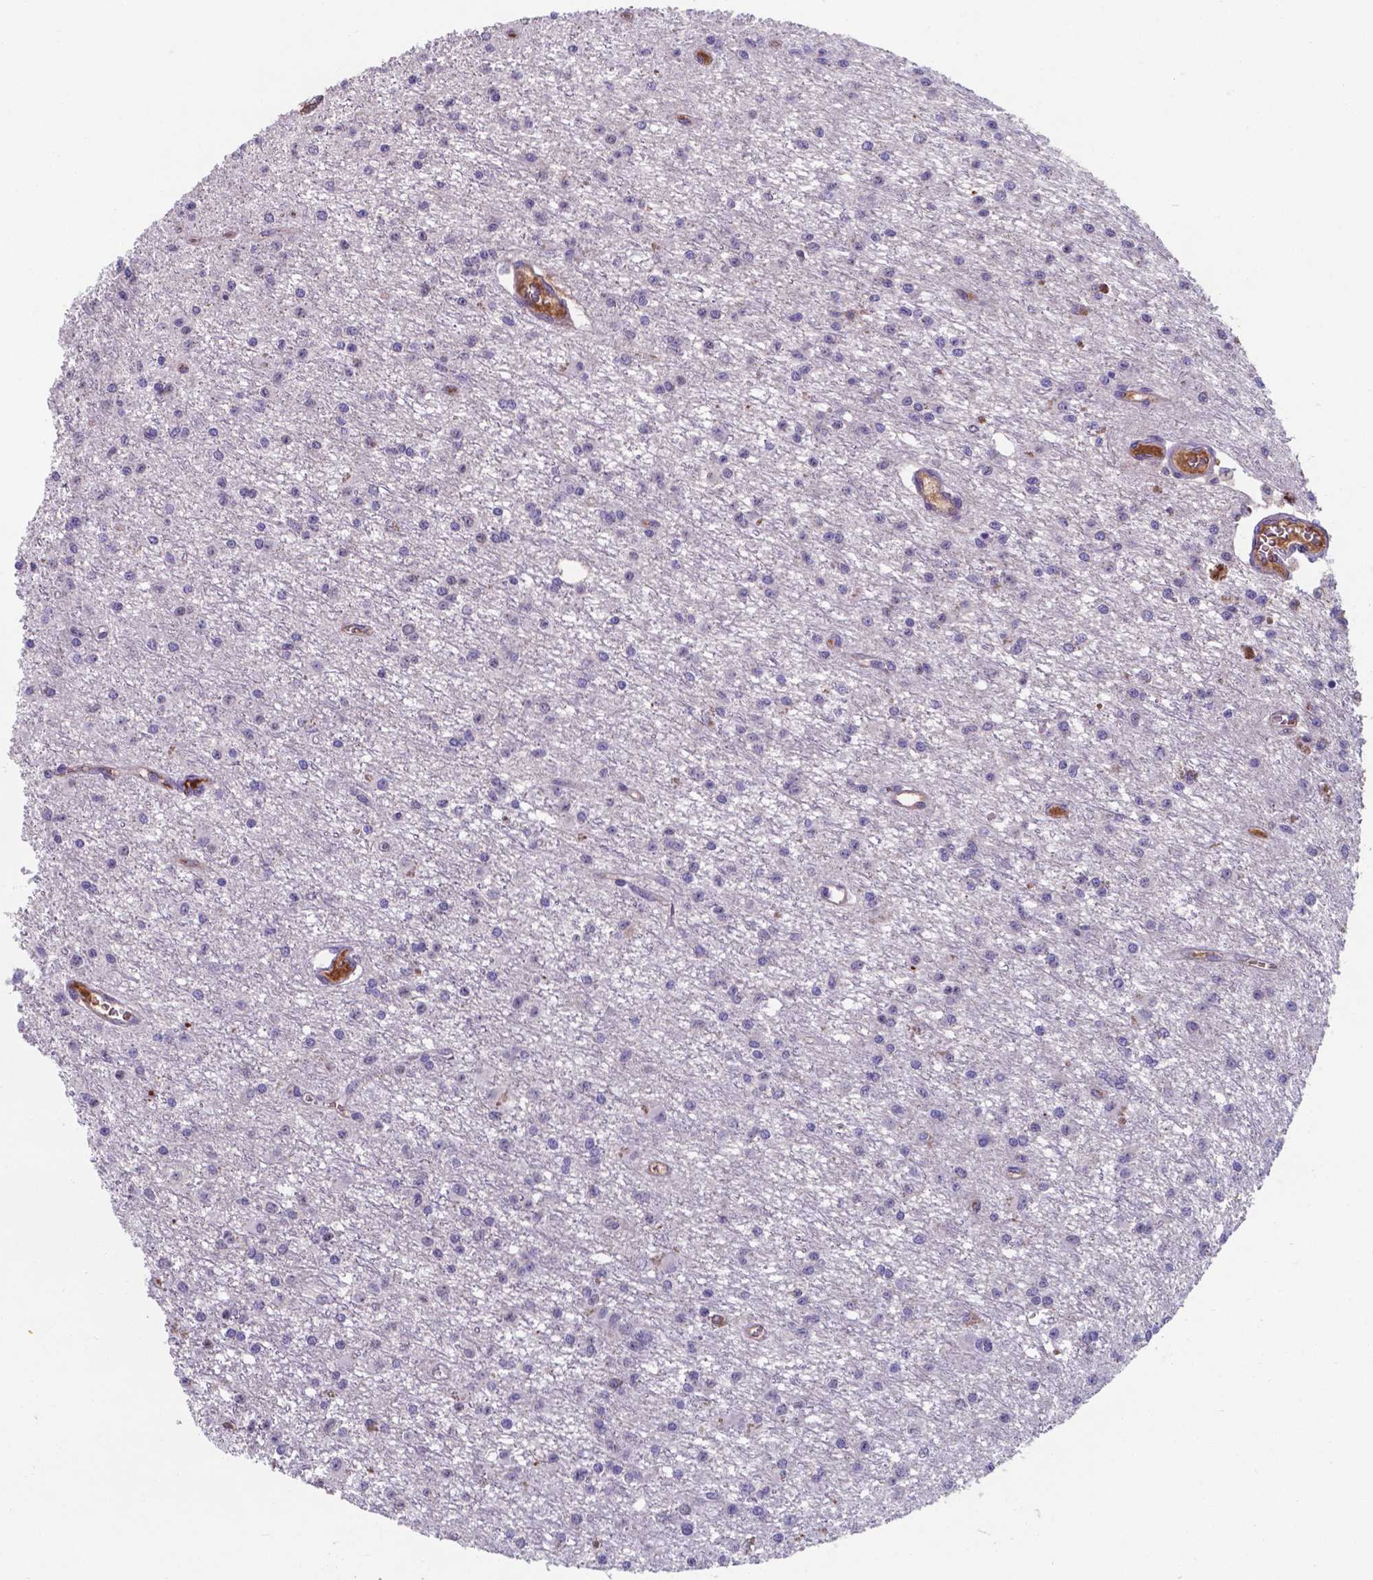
{"staining": {"intensity": "negative", "quantity": "none", "location": "none"}, "tissue": "glioma", "cell_type": "Tumor cells", "image_type": "cancer", "snomed": [{"axis": "morphology", "description": "Glioma, malignant, Low grade"}, {"axis": "topography", "description": "Brain"}], "caption": "Tumor cells are negative for brown protein staining in glioma. The staining was performed using DAB to visualize the protein expression in brown, while the nuclei were stained in blue with hematoxylin (Magnification: 20x).", "gene": "SERPINA1", "patient": {"sex": "female", "age": 45}}